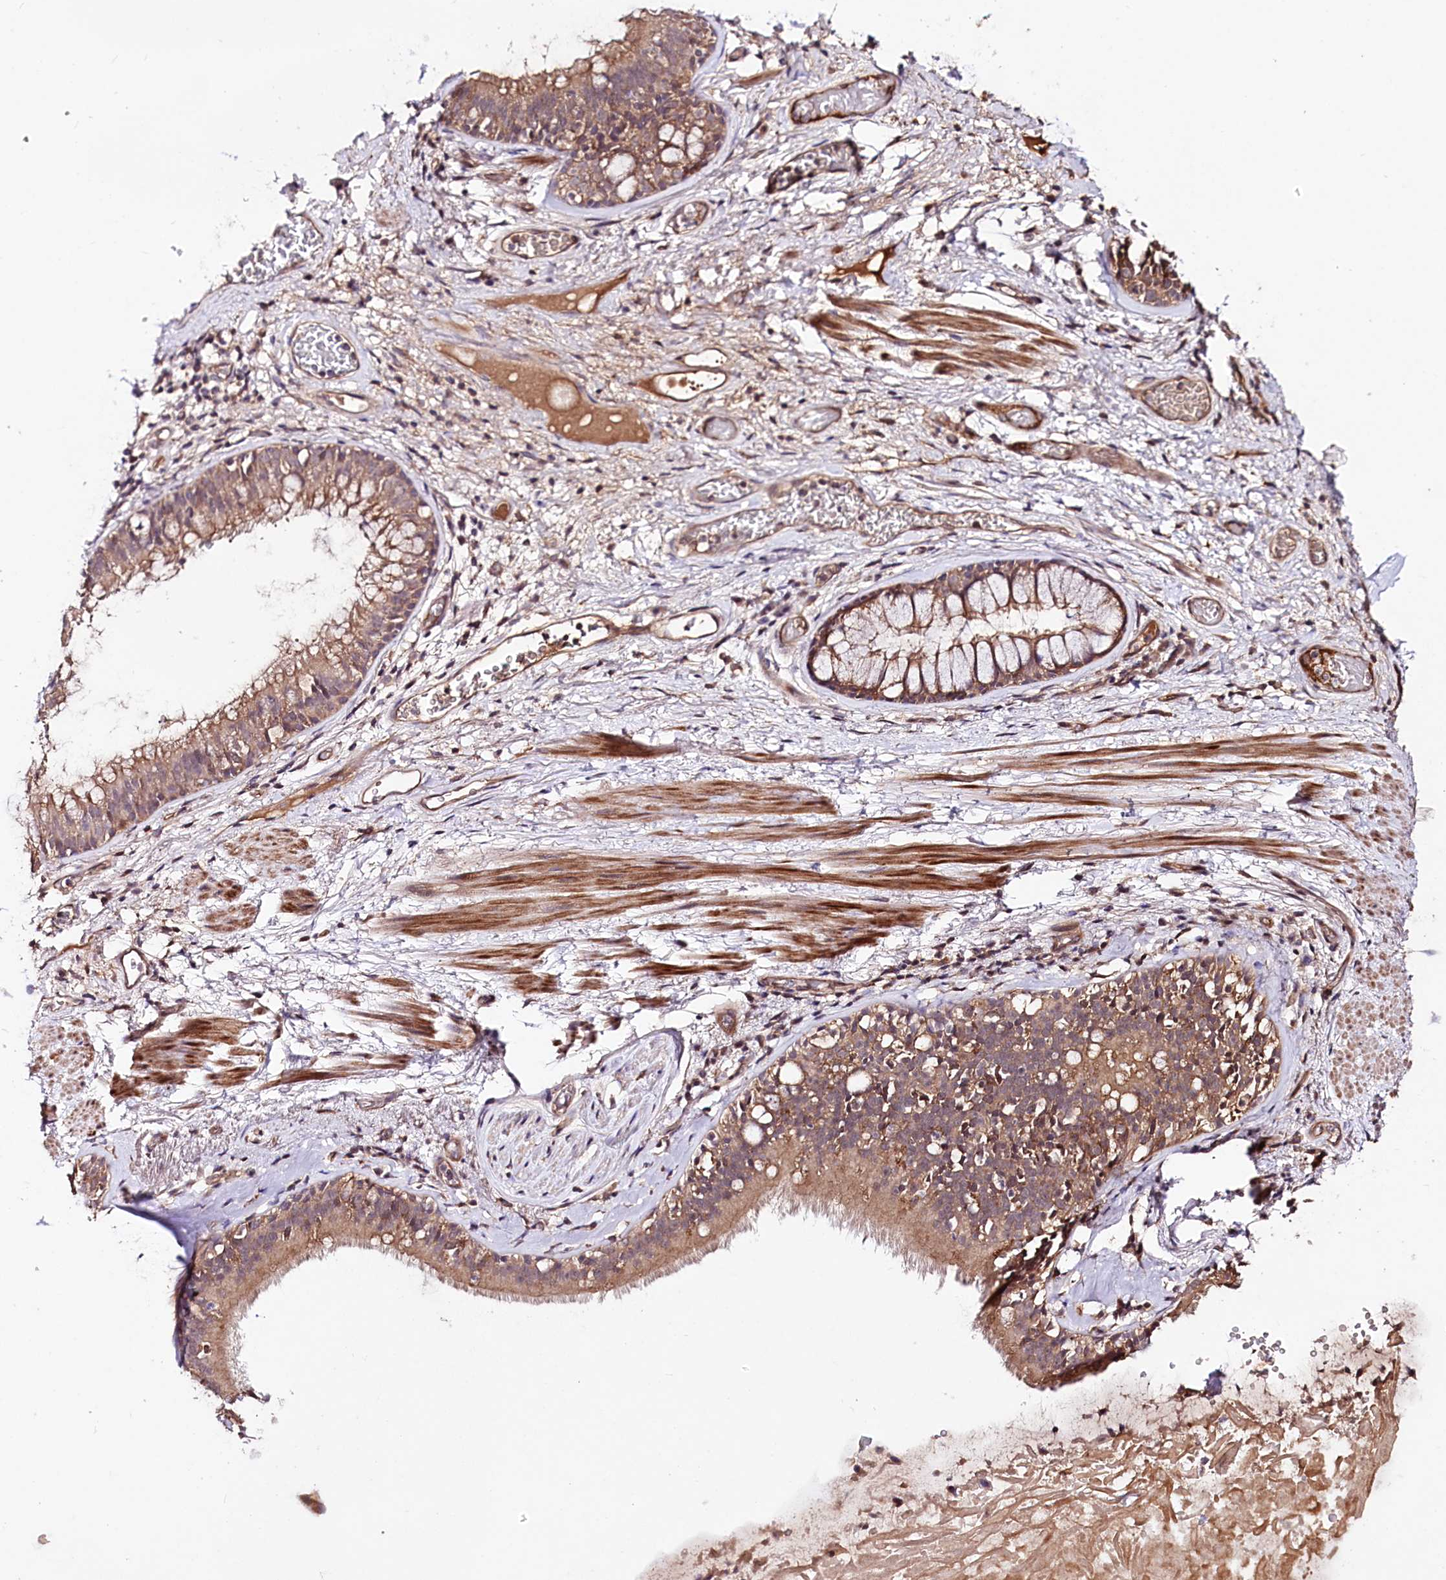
{"staining": {"intensity": "moderate", "quantity": "<25%", "location": "cytoplasmic/membranous"}, "tissue": "adipose tissue", "cell_type": "Adipocytes", "image_type": "normal", "snomed": [{"axis": "morphology", "description": "Normal tissue, NOS"}, {"axis": "topography", "description": "Lymph node"}, {"axis": "topography", "description": "Cartilage tissue"}, {"axis": "topography", "description": "Bronchus"}], "caption": "An IHC image of unremarkable tissue is shown. Protein staining in brown highlights moderate cytoplasmic/membranous positivity in adipose tissue within adipocytes.", "gene": "TAFAZZIN", "patient": {"sex": "male", "age": 63}}